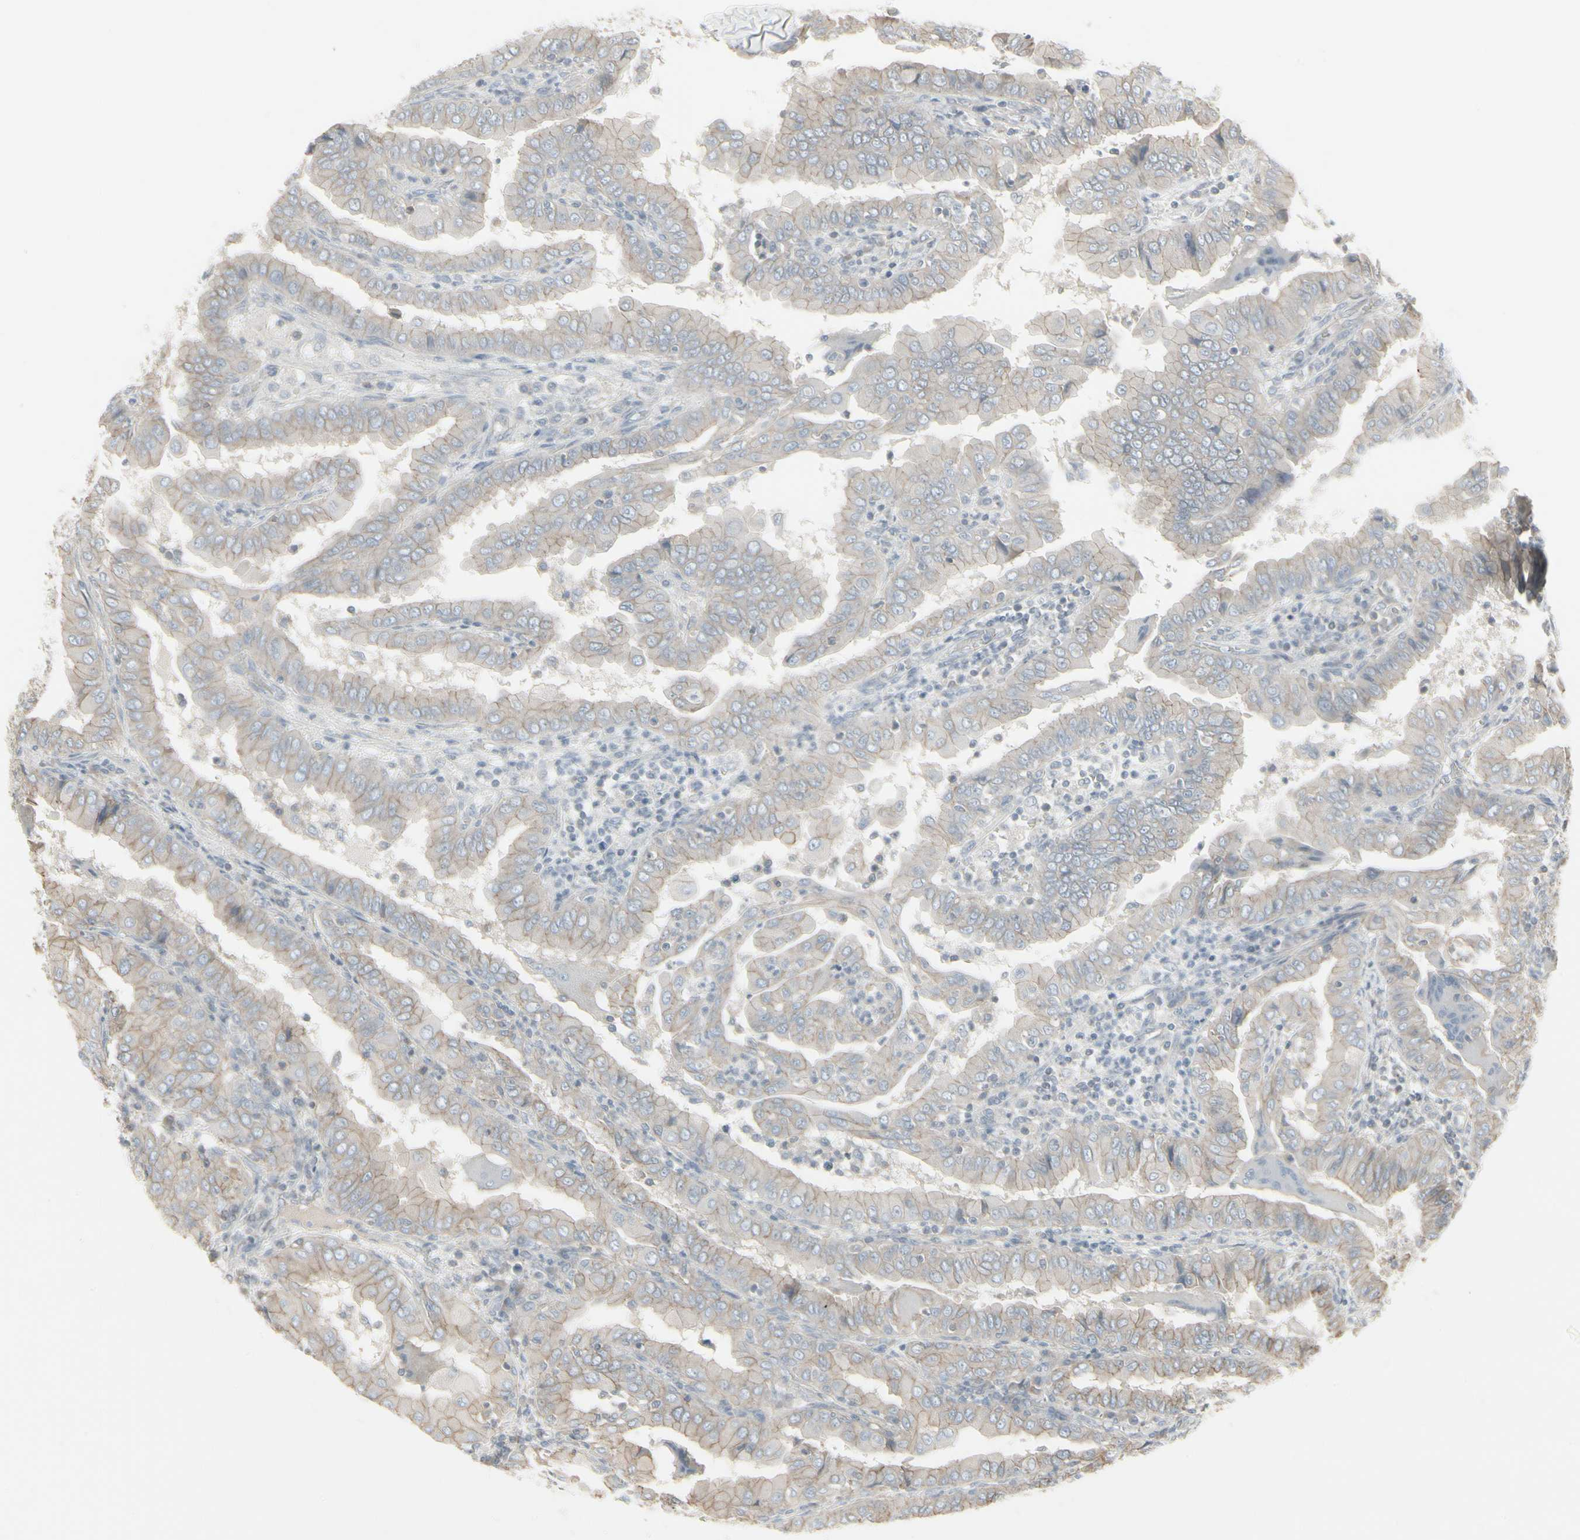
{"staining": {"intensity": "weak", "quantity": ">75%", "location": "cytoplasmic/membranous"}, "tissue": "thyroid cancer", "cell_type": "Tumor cells", "image_type": "cancer", "snomed": [{"axis": "morphology", "description": "Papillary adenocarcinoma, NOS"}, {"axis": "topography", "description": "Thyroid gland"}], "caption": "IHC photomicrograph of human papillary adenocarcinoma (thyroid) stained for a protein (brown), which demonstrates low levels of weak cytoplasmic/membranous expression in approximately >75% of tumor cells.", "gene": "EPS15", "patient": {"sex": "male", "age": 33}}